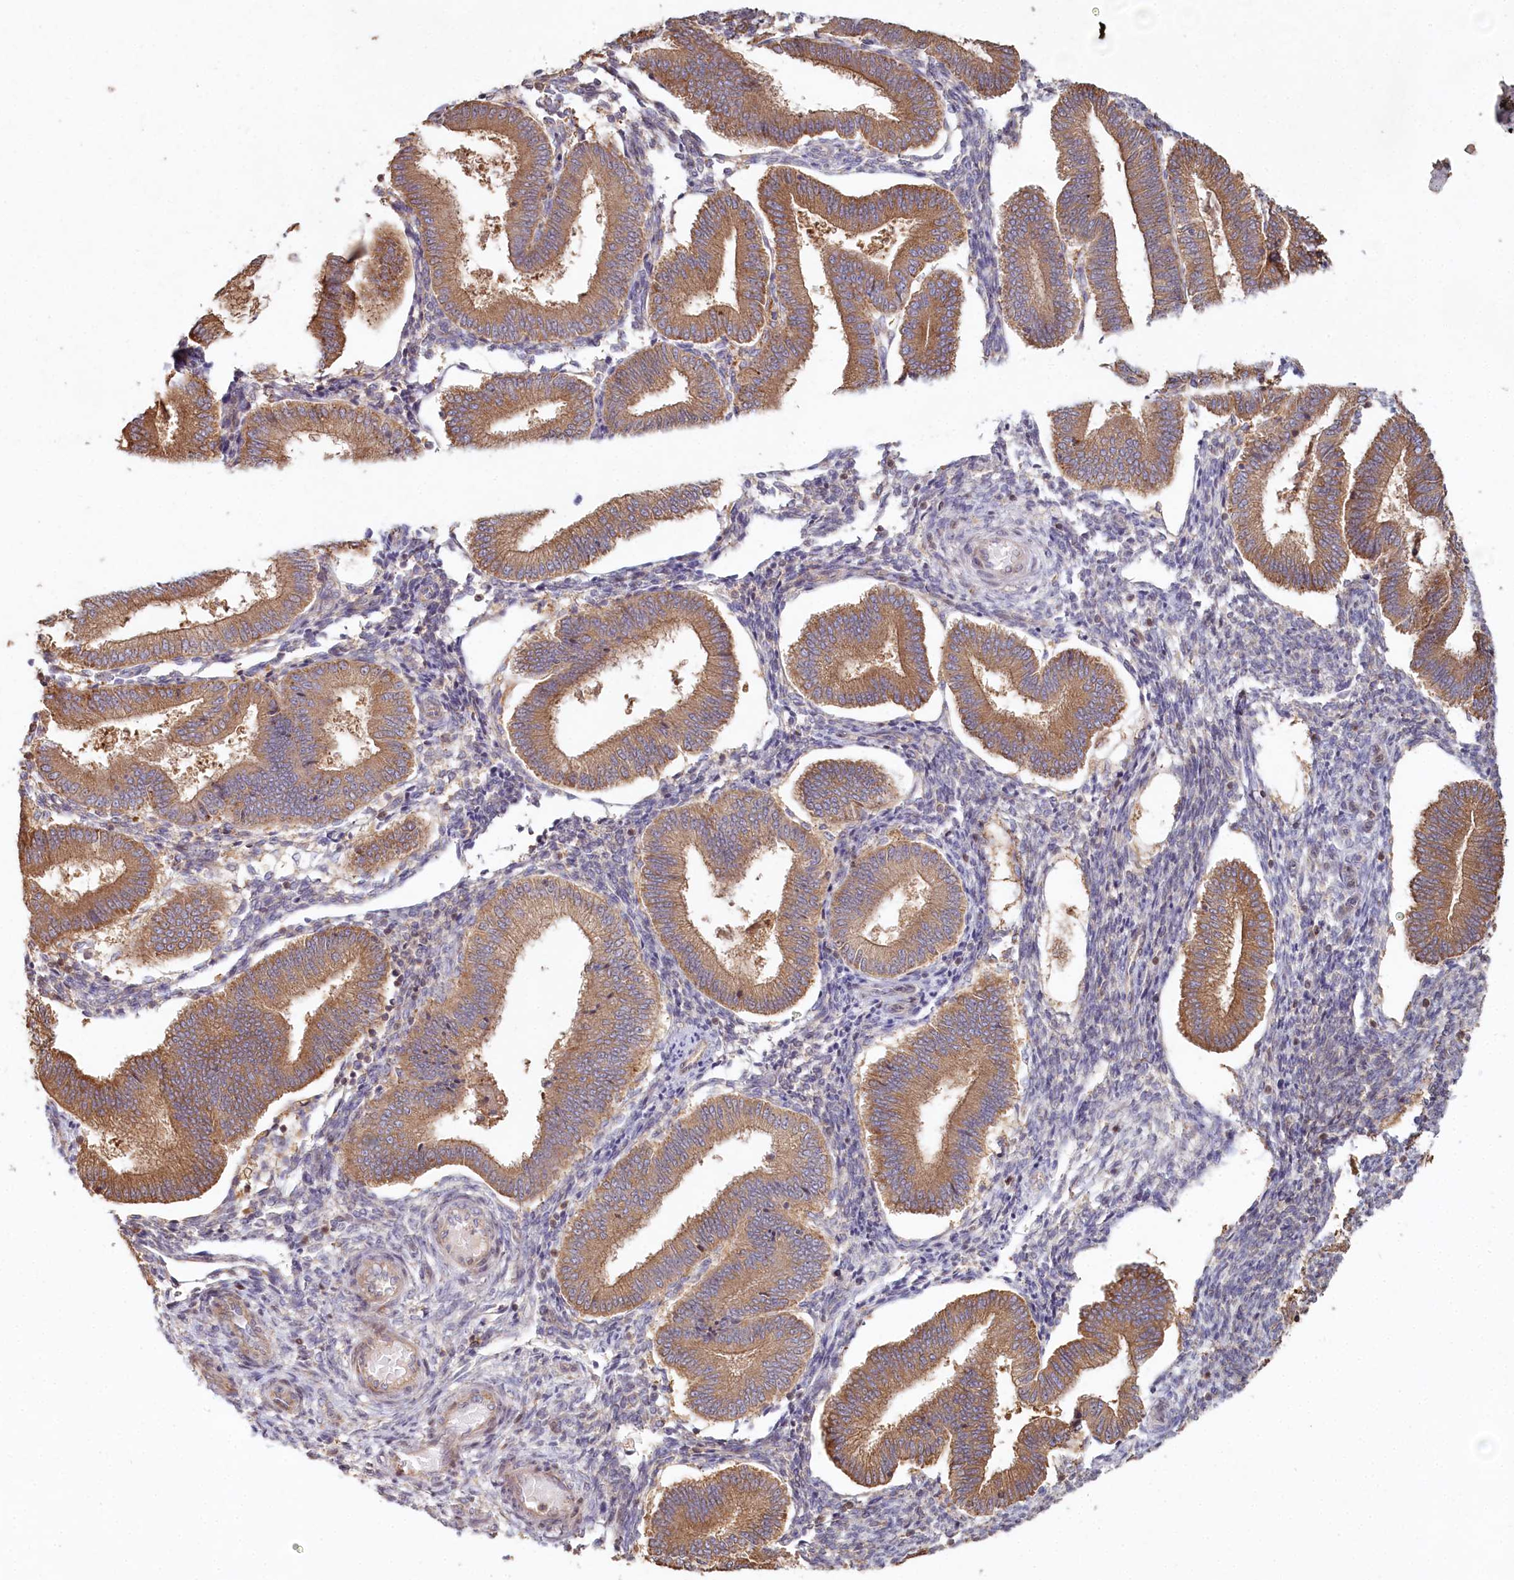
{"staining": {"intensity": "negative", "quantity": "none", "location": "none"}, "tissue": "endometrium", "cell_type": "Cells in endometrial stroma", "image_type": "normal", "snomed": [{"axis": "morphology", "description": "Normal tissue, NOS"}, {"axis": "topography", "description": "Endometrium"}], "caption": "IHC of benign endometrium displays no staining in cells in endometrial stroma.", "gene": "HAL", "patient": {"sex": "female", "age": 39}}